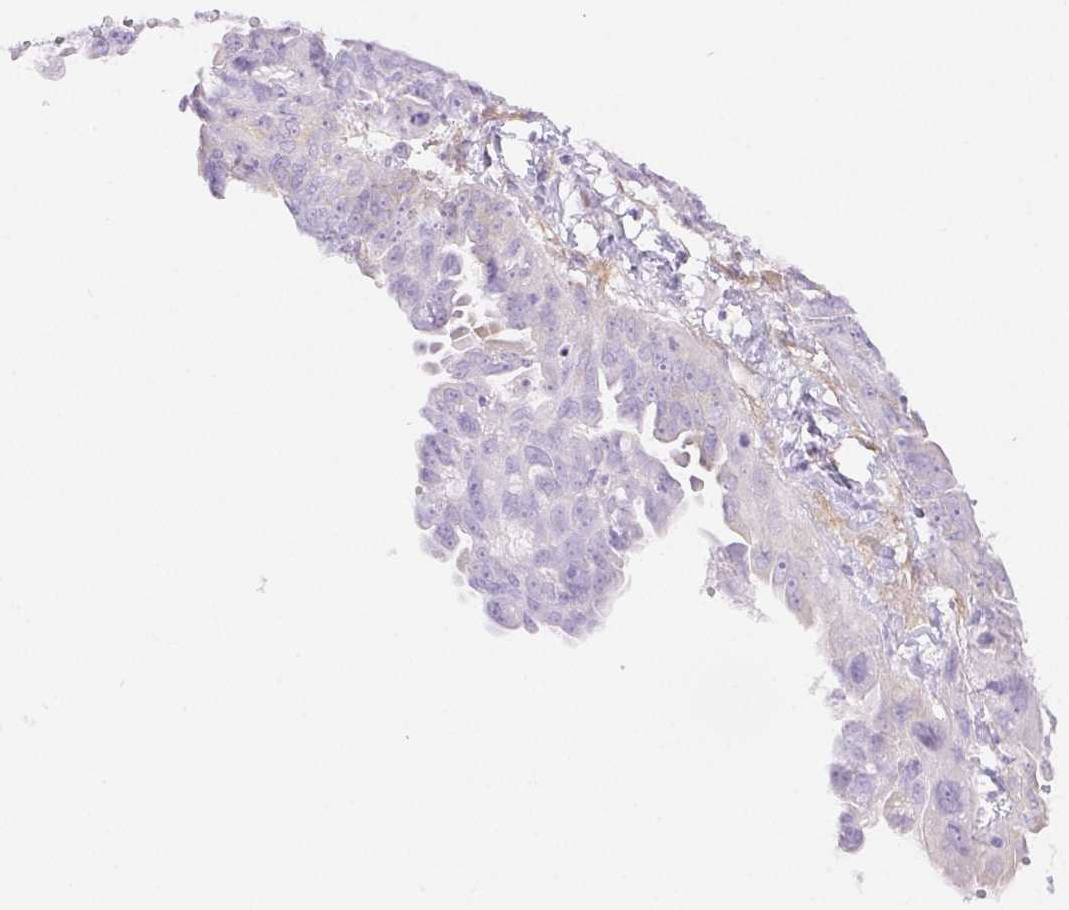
{"staining": {"intensity": "negative", "quantity": "none", "location": "none"}, "tissue": "ovarian cancer", "cell_type": "Tumor cells", "image_type": "cancer", "snomed": [{"axis": "morphology", "description": "Carcinoma, endometroid"}, {"axis": "topography", "description": "Ovary"}], "caption": "High power microscopy photomicrograph of an immunohistochemistry (IHC) image of ovarian cancer, revealing no significant expression in tumor cells.", "gene": "PNLIP", "patient": {"sex": "female", "age": 70}}